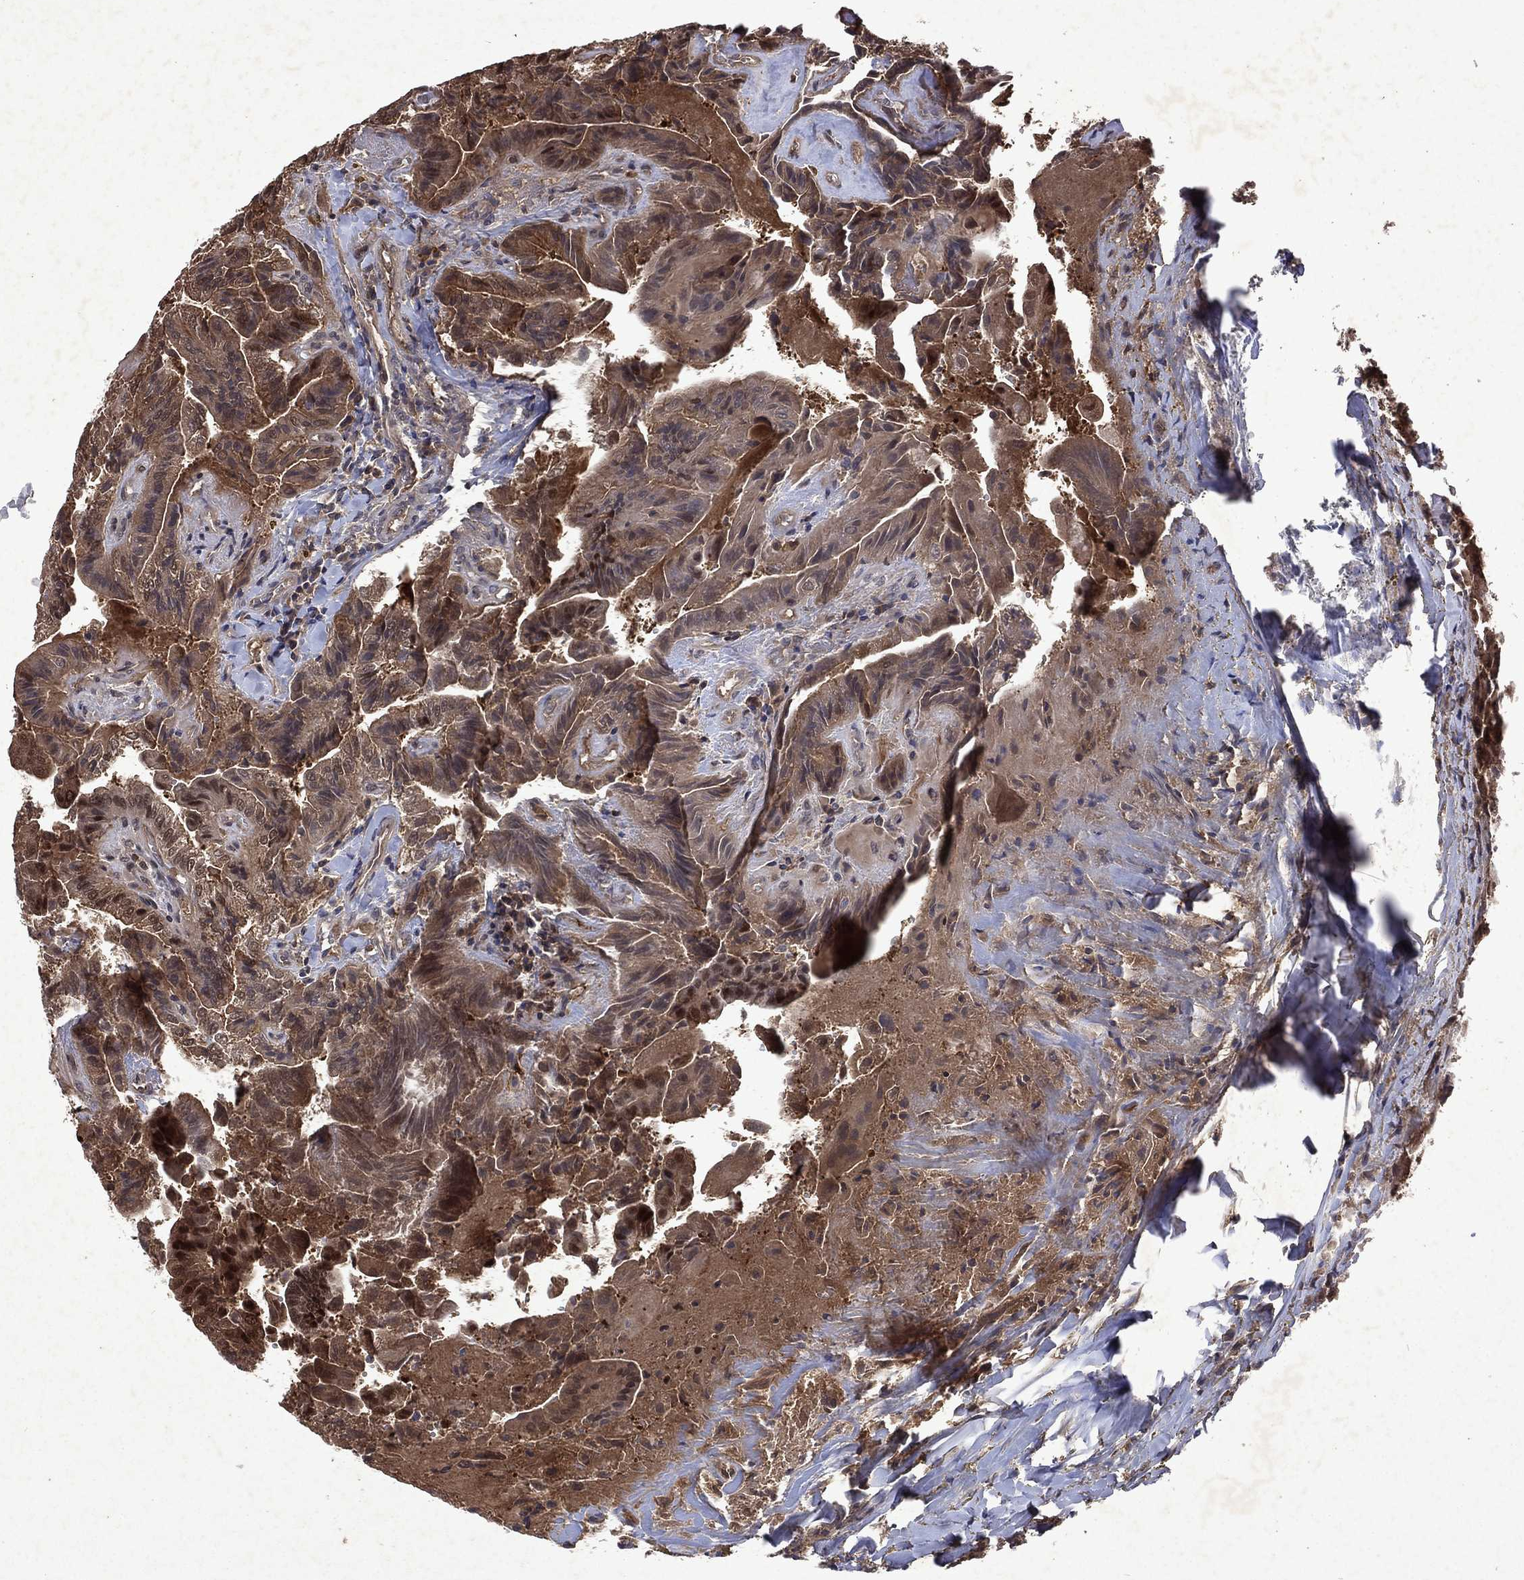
{"staining": {"intensity": "moderate", "quantity": ">75%", "location": "cytoplasmic/membranous"}, "tissue": "thyroid cancer", "cell_type": "Tumor cells", "image_type": "cancer", "snomed": [{"axis": "morphology", "description": "Papillary adenocarcinoma, NOS"}, {"axis": "topography", "description": "Thyroid gland"}], "caption": "Thyroid cancer stained with a brown dye displays moderate cytoplasmic/membranous positive expression in approximately >75% of tumor cells.", "gene": "MTAP", "patient": {"sex": "female", "age": 68}}